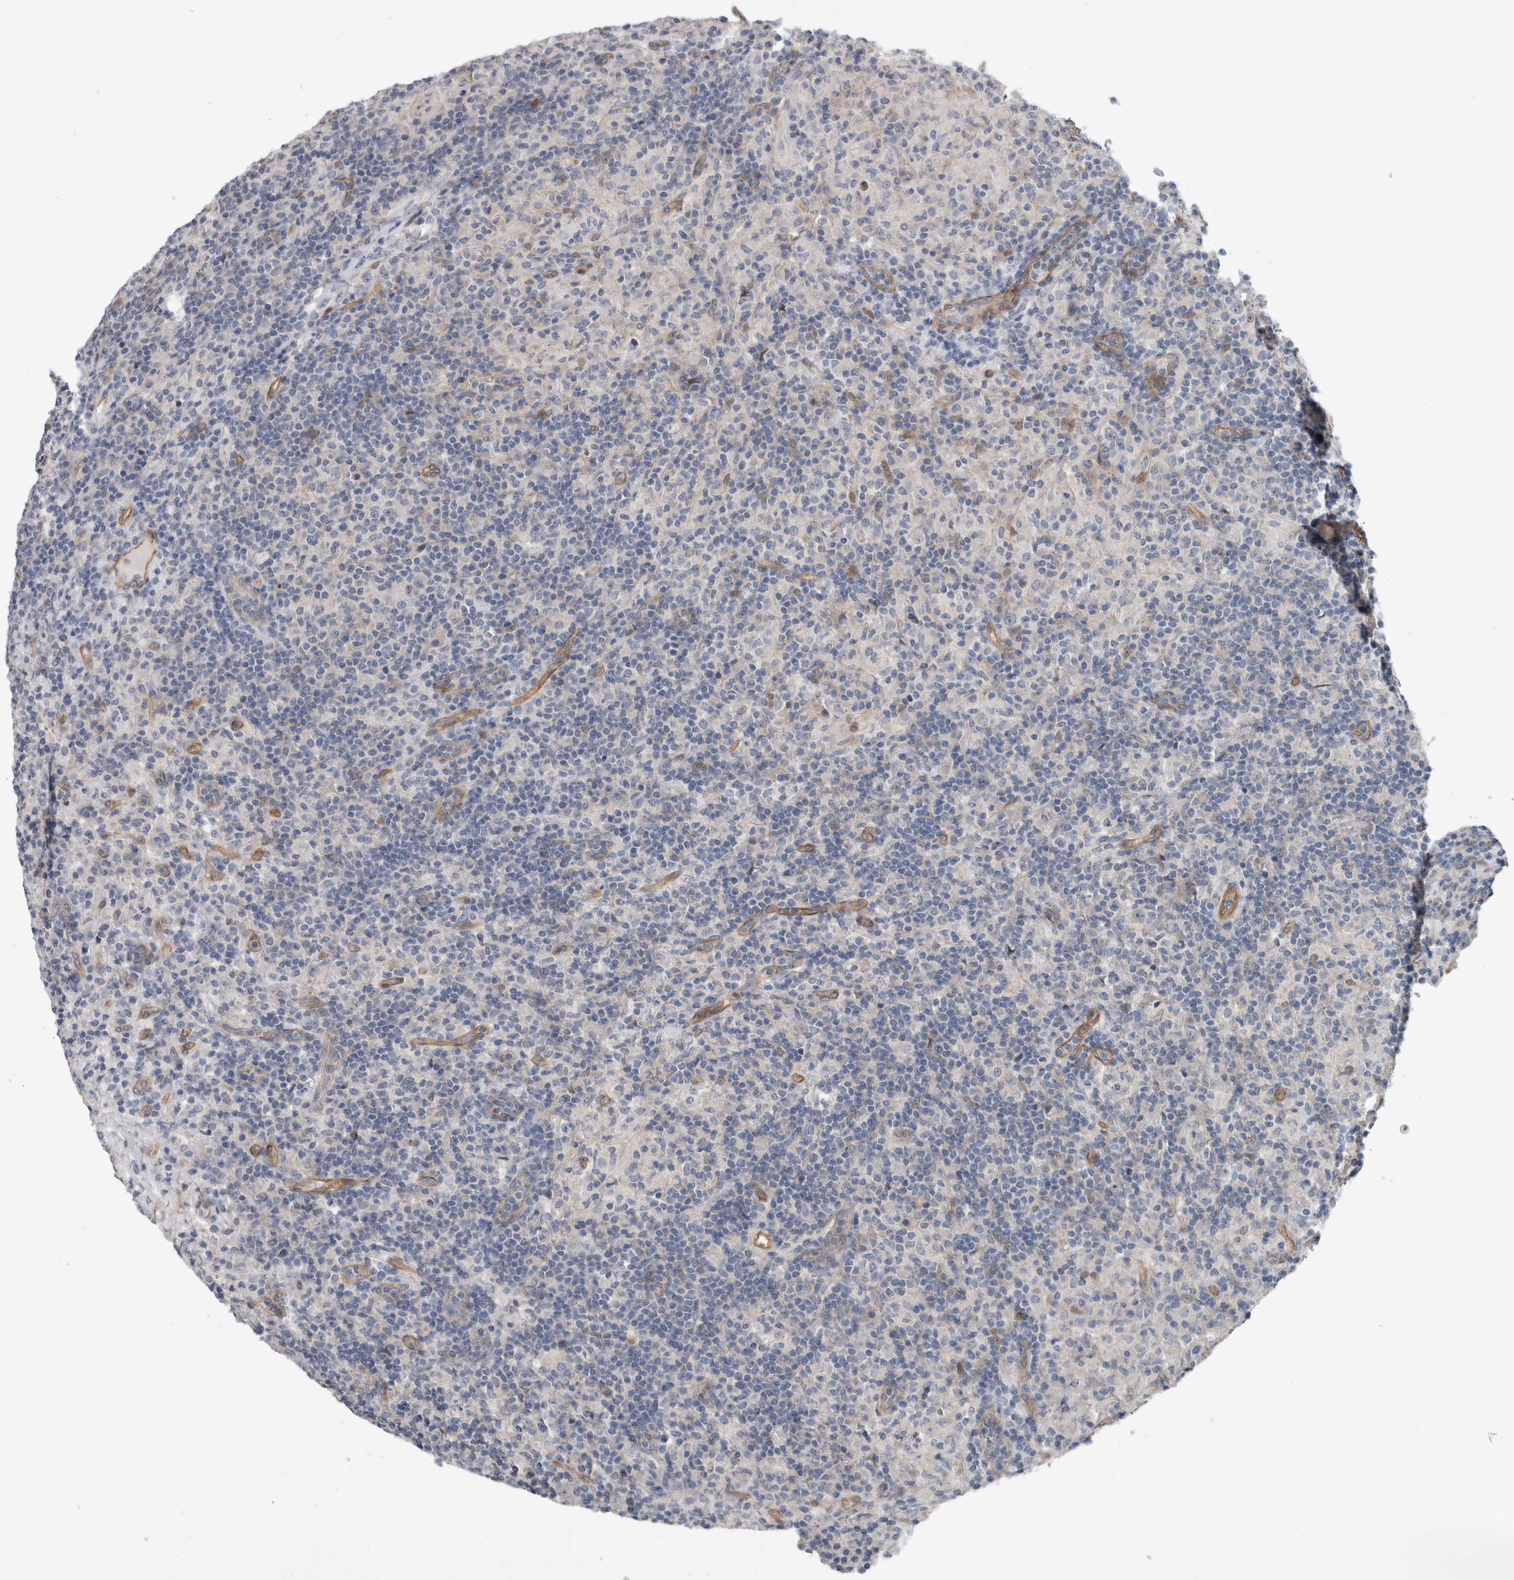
{"staining": {"intensity": "weak", "quantity": "<25%", "location": "cytoplasmic/membranous,nuclear"}, "tissue": "lymphoma", "cell_type": "Tumor cells", "image_type": "cancer", "snomed": [{"axis": "morphology", "description": "Hodgkin's disease, NOS"}, {"axis": "topography", "description": "Lymph node"}], "caption": "The IHC photomicrograph has no significant expression in tumor cells of lymphoma tissue. (DAB IHC visualized using brightfield microscopy, high magnification).", "gene": "BCAM", "patient": {"sex": "male", "age": 70}}